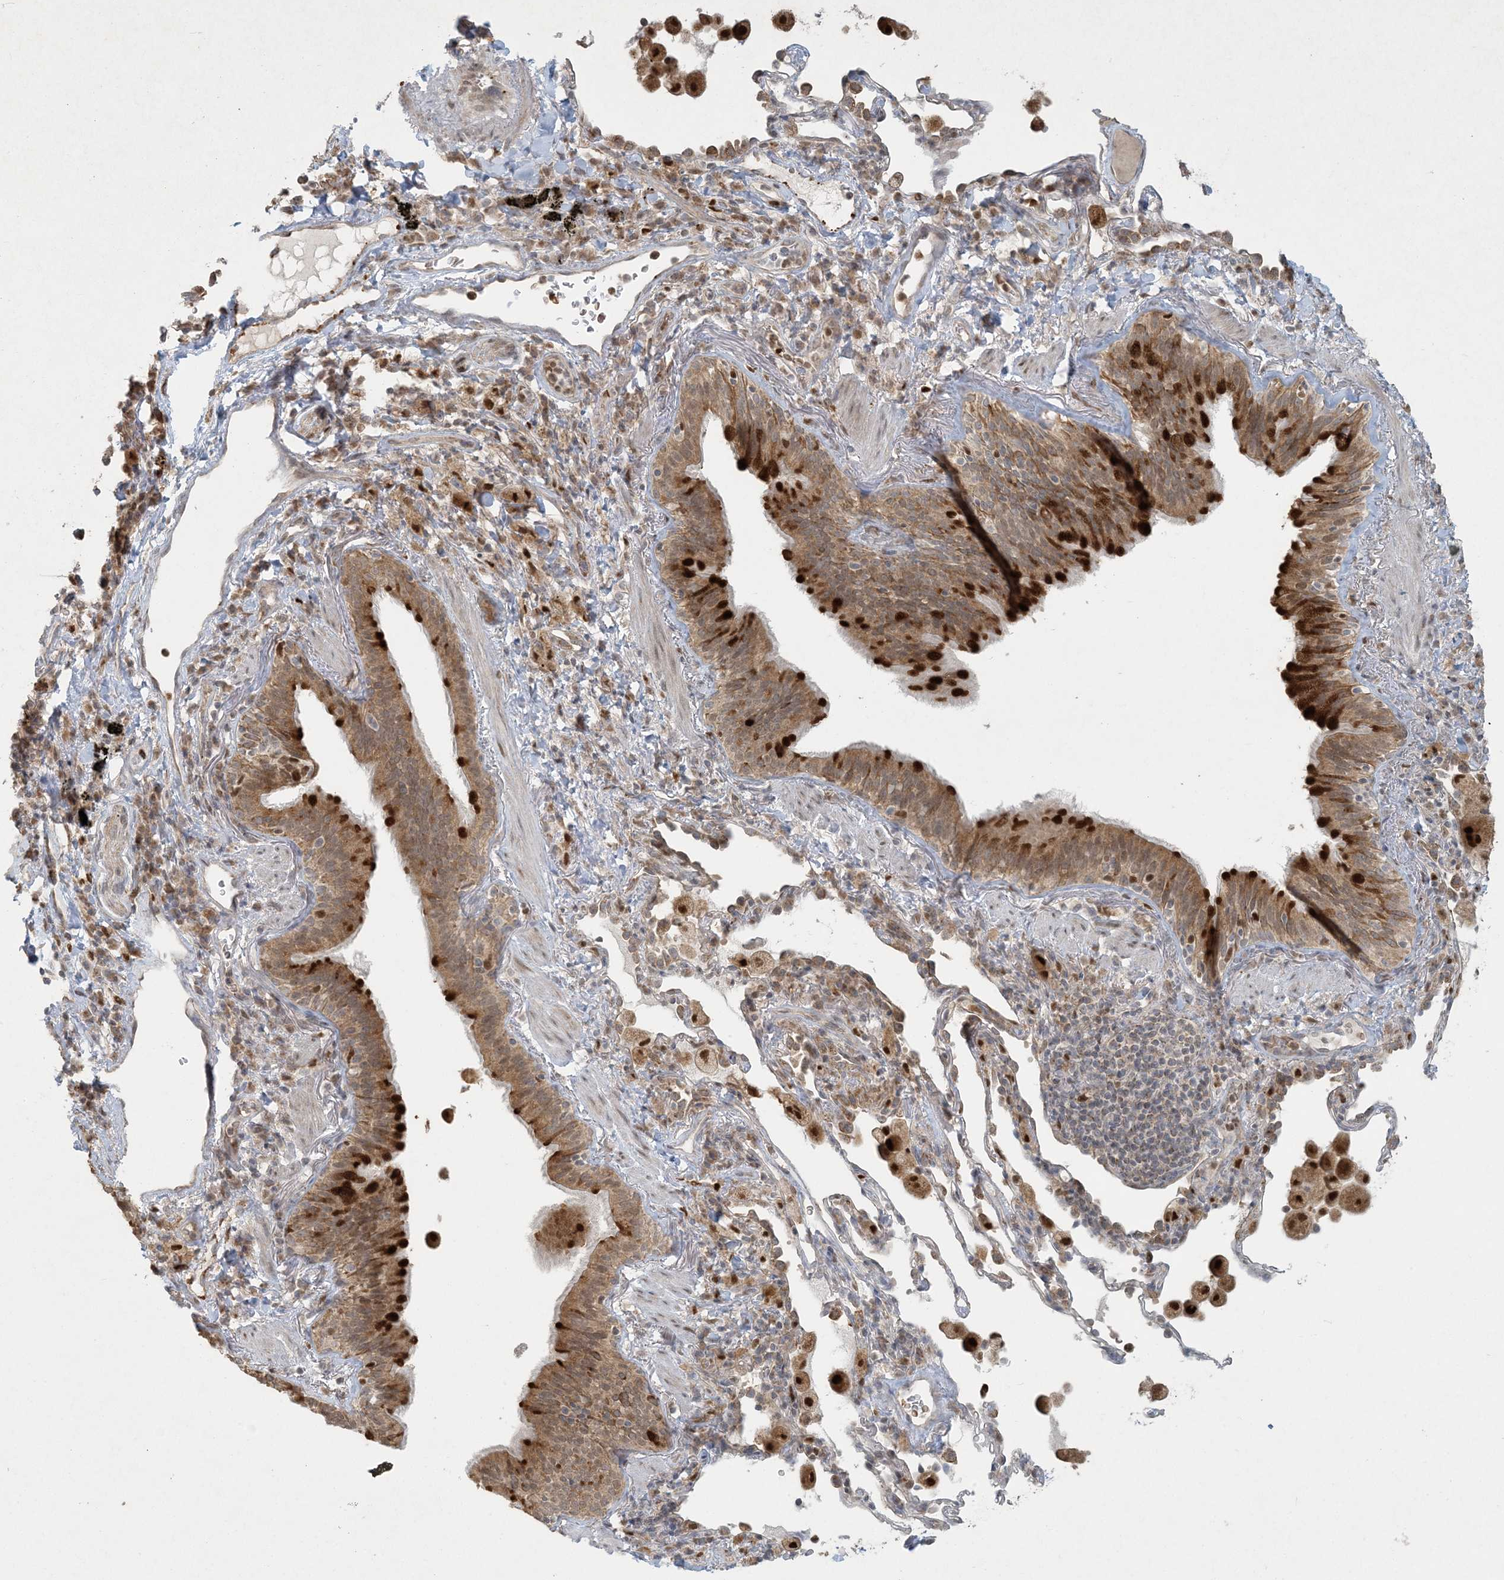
{"staining": {"intensity": "strong", "quantity": "25%-75%", "location": "cytoplasmic/membranous"}, "tissue": "bronchus", "cell_type": "Respiratory epithelial cells", "image_type": "normal", "snomed": [{"axis": "morphology", "description": "Normal tissue, NOS"}, {"axis": "morphology", "description": "Adenocarcinoma, NOS"}, {"axis": "topography", "description": "Bronchus"}, {"axis": "topography", "description": "Lung"}], "caption": "This image shows normal bronchus stained with immunohistochemistry (IHC) to label a protein in brown. The cytoplasmic/membranous of respiratory epithelial cells show strong positivity for the protein. Nuclei are counter-stained blue.", "gene": "CTDNEP1", "patient": {"sex": "male", "age": 54}}